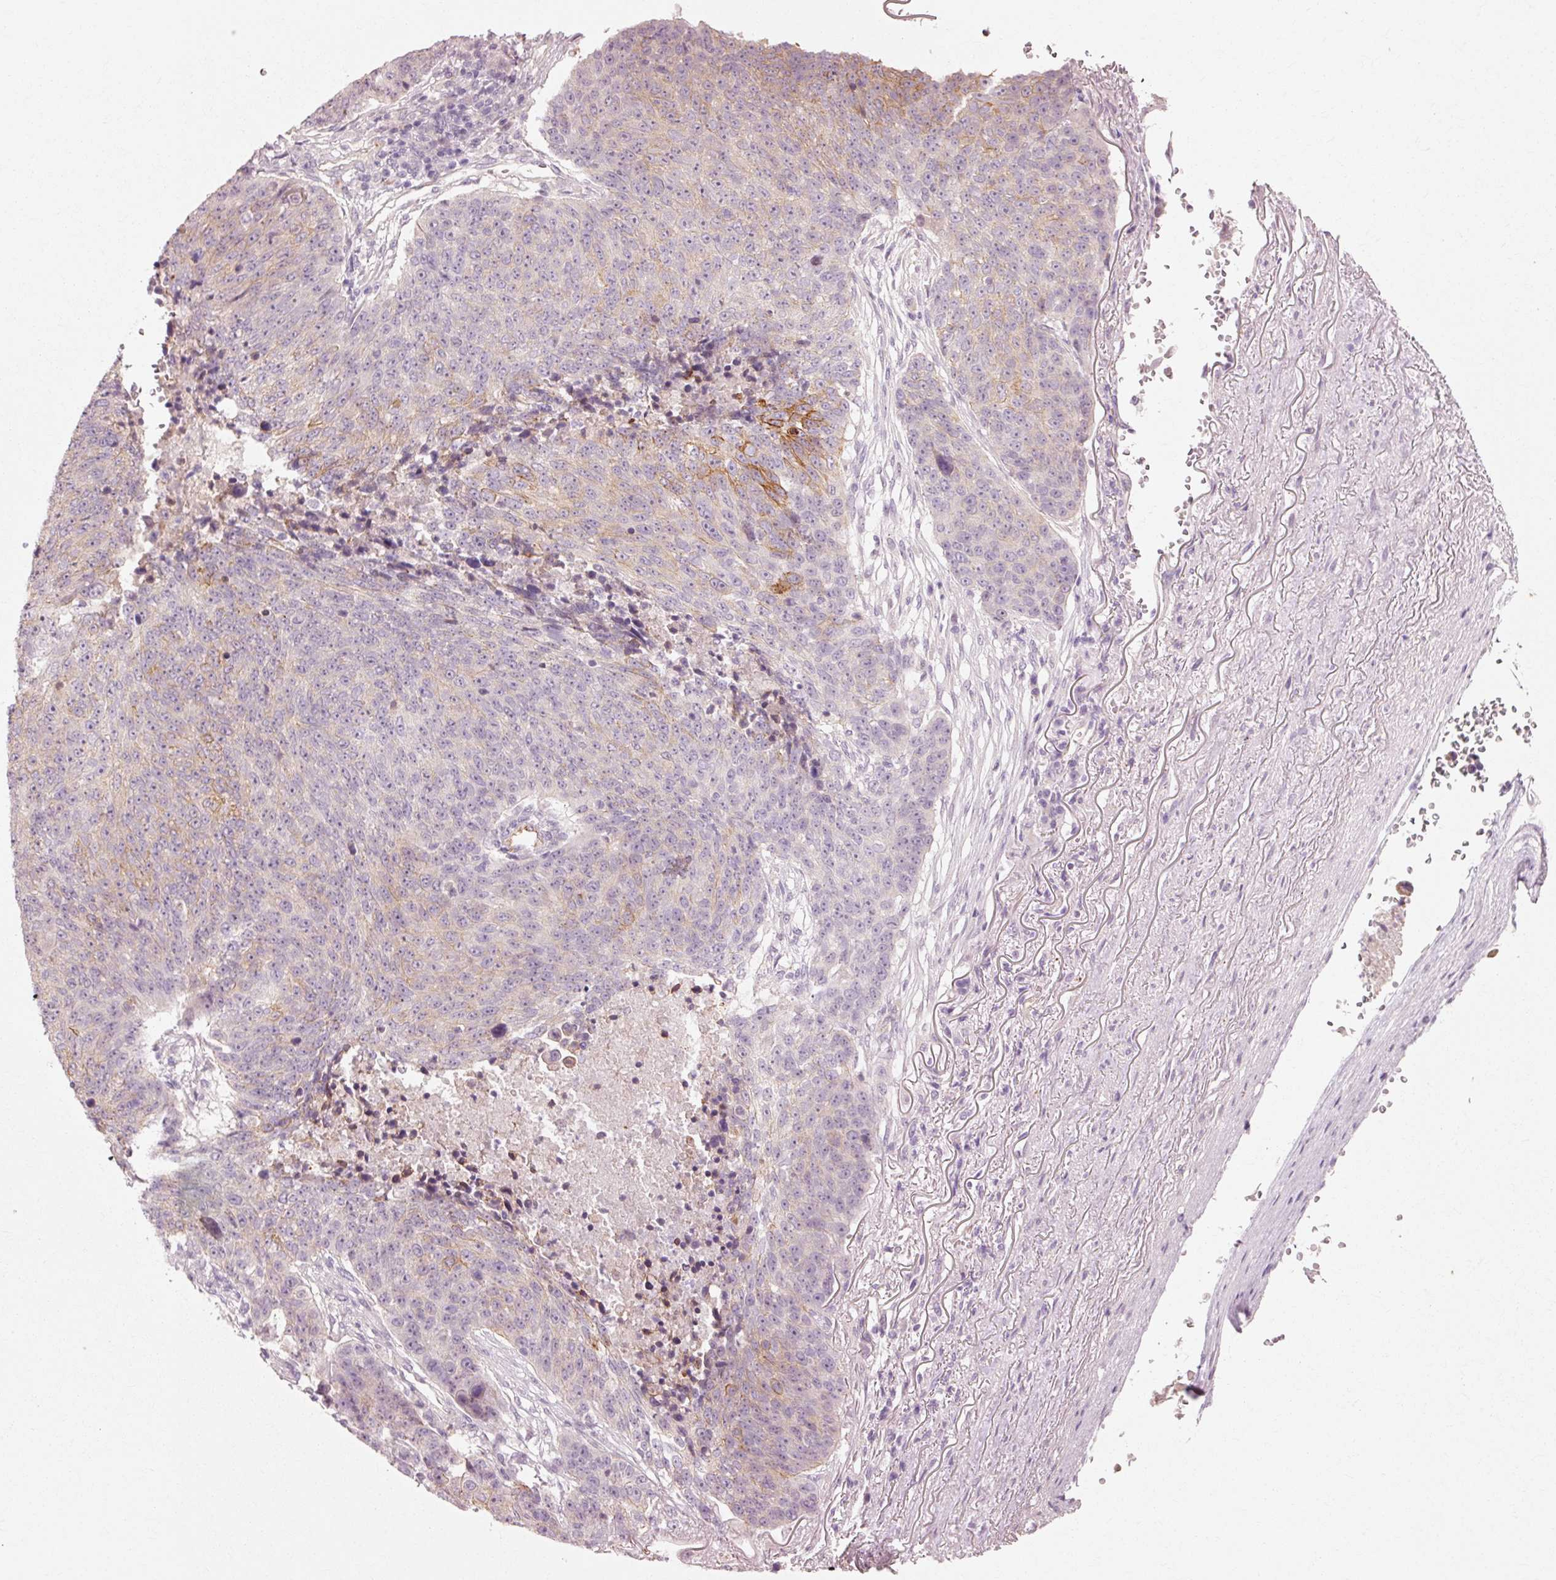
{"staining": {"intensity": "weak", "quantity": "<25%", "location": "cytoplasmic/membranous"}, "tissue": "lung cancer", "cell_type": "Tumor cells", "image_type": "cancer", "snomed": [{"axis": "morphology", "description": "Normal tissue, NOS"}, {"axis": "morphology", "description": "Squamous cell carcinoma, NOS"}, {"axis": "topography", "description": "Lymph node"}, {"axis": "topography", "description": "Lung"}], "caption": "This is a image of immunohistochemistry staining of lung squamous cell carcinoma, which shows no positivity in tumor cells.", "gene": "TRIM73", "patient": {"sex": "male", "age": 66}}